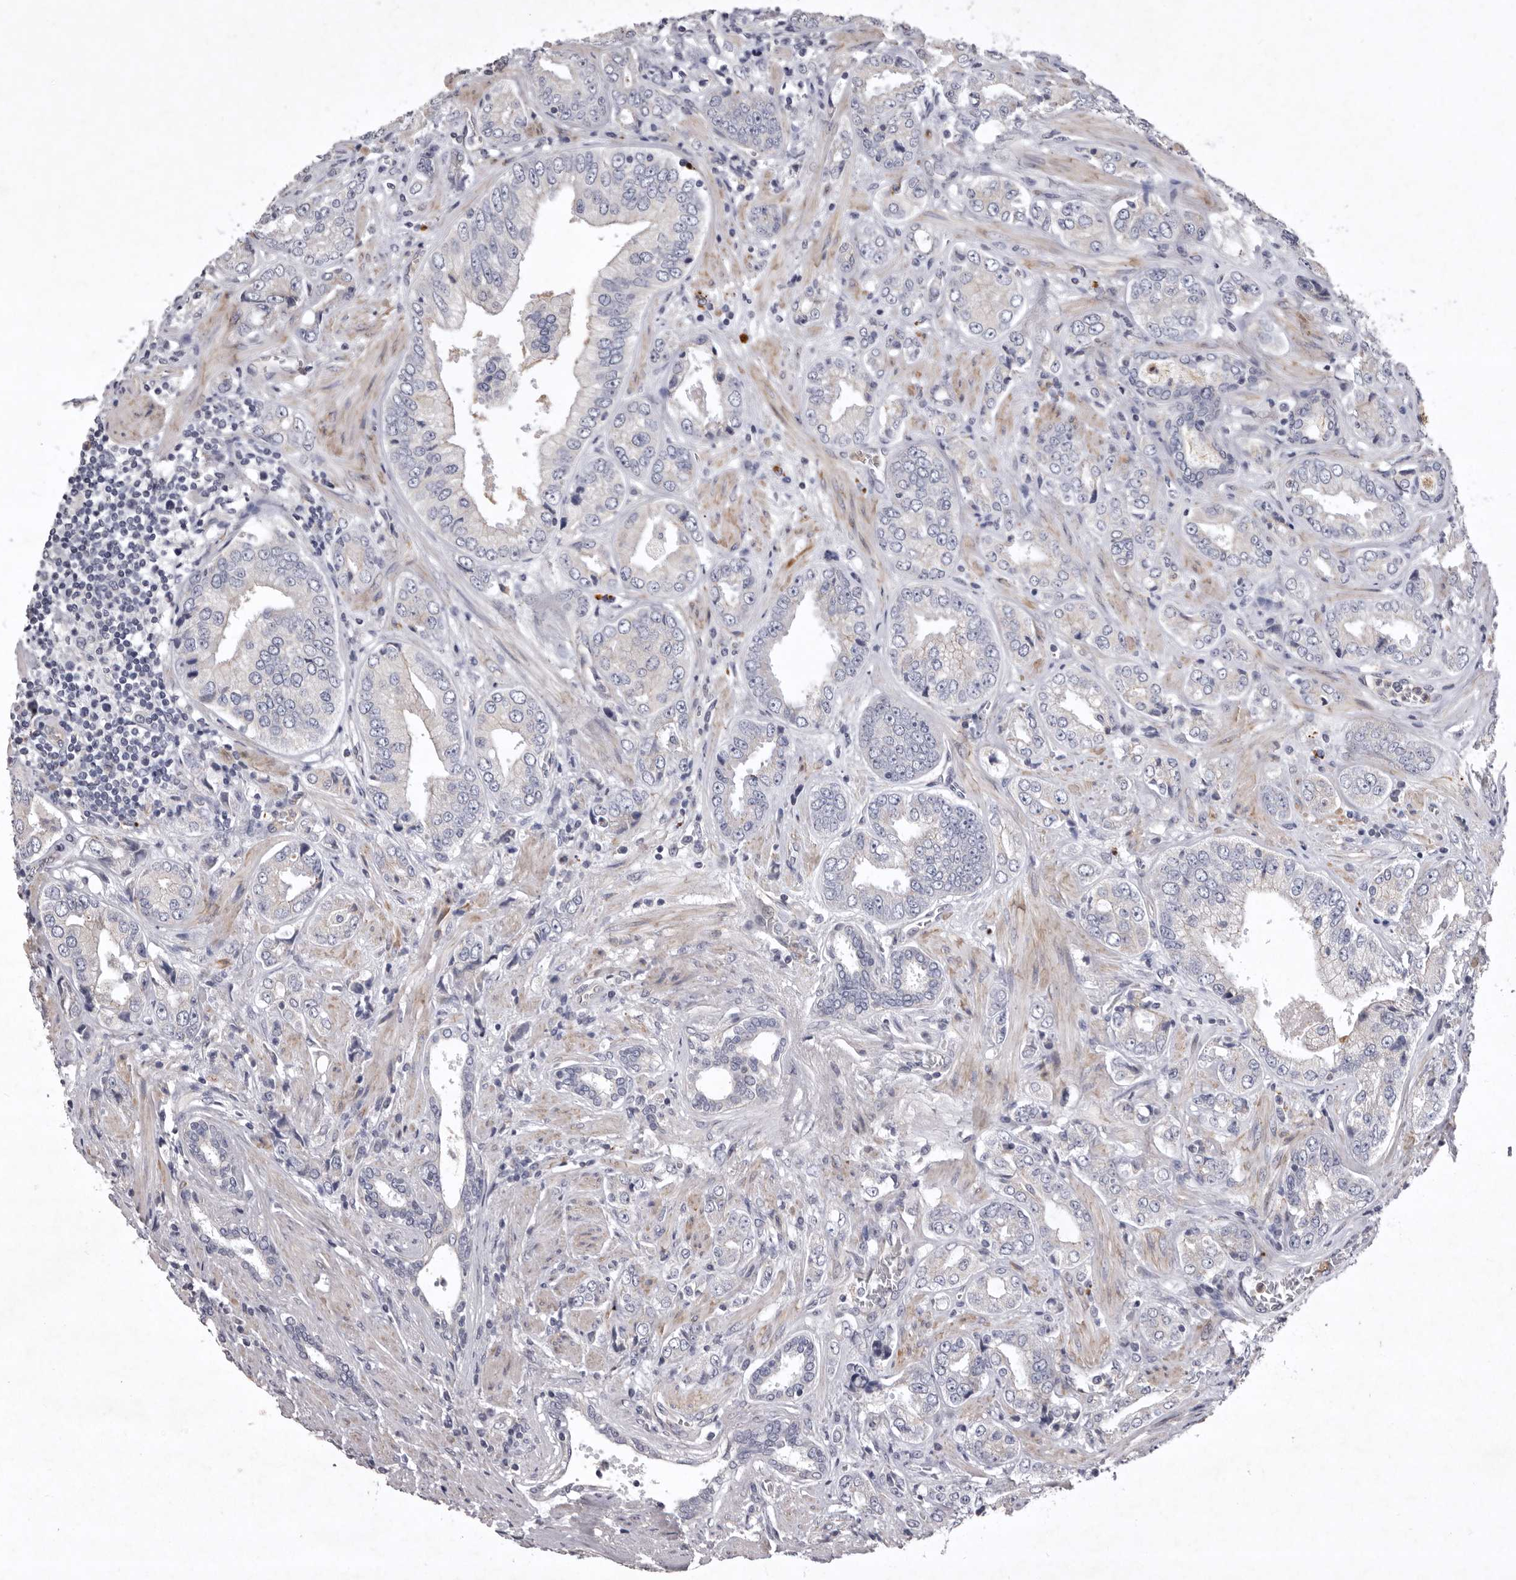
{"staining": {"intensity": "negative", "quantity": "none", "location": "none"}, "tissue": "prostate cancer", "cell_type": "Tumor cells", "image_type": "cancer", "snomed": [{"axis": "morphology", "description": "Adenocarcinoma, High grade"}, {"axis": "topography", "description": "Prostate"}], "caption": "Image shows no protein positivity in tumor cells of prostate cancer tissue. (DAB (3,3'-diaminobenzidine) immunohistochemistry (IHC) with hematoxylin counter stain).", "gene": "NKAIN4", "patient": {"sex": "male", "age": 61}}